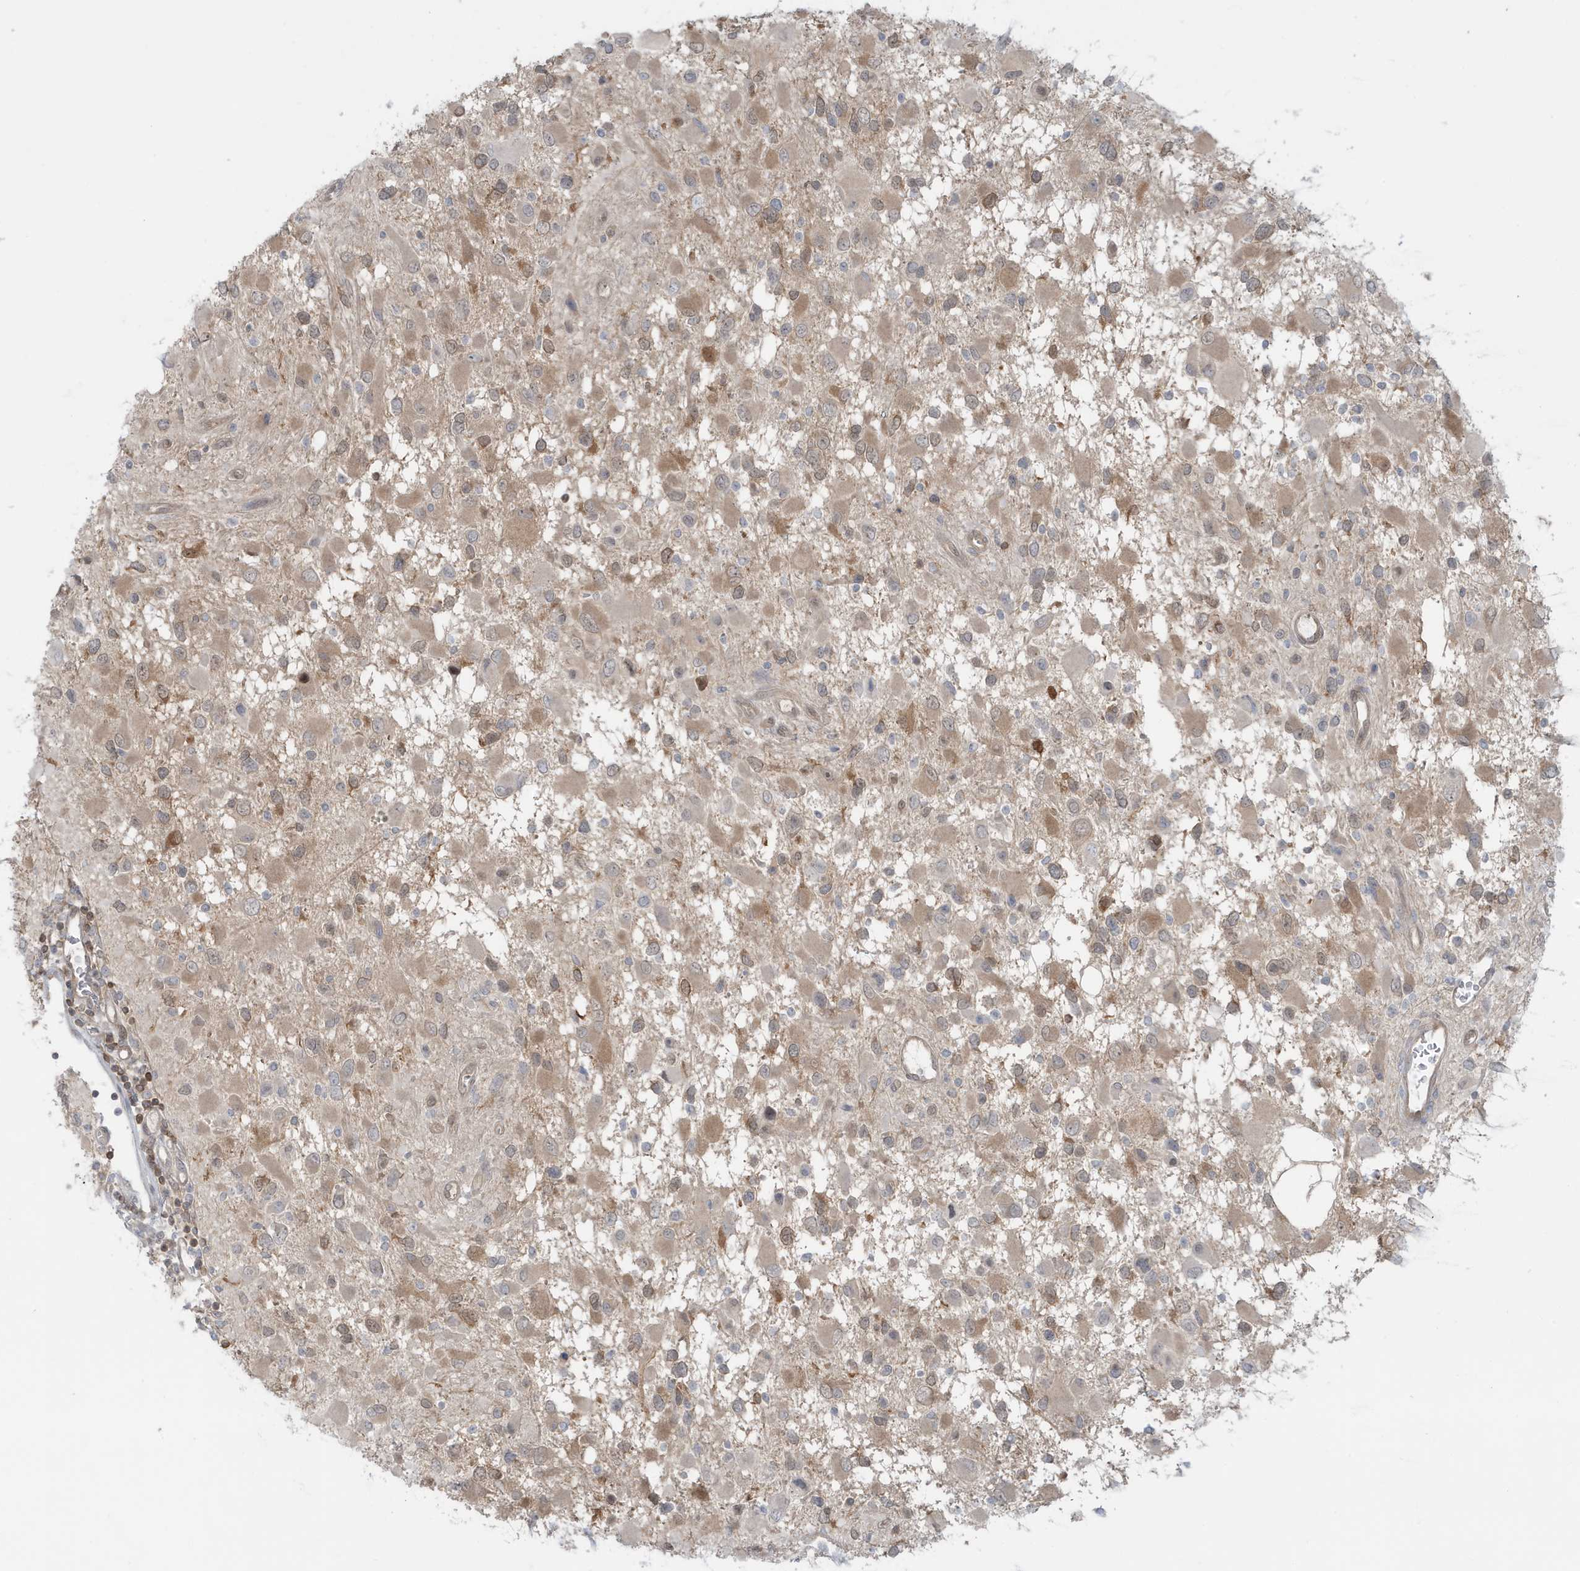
{"staining": {"intensity": "moderate", "quantity": "<25%", "location": "cytoplasmic/membranous"}, "tissue": "glioma", "cell_type": "Tumor cells", "image_type": "cancer", "snomed": [{"axis": "morphology", "description": "Glioma, malignant, High grade"}, {"axis": "topography", "description": "Brain"}], "caption": "Protein expression analysis of human glioma reveals moderate cytoplasmic/membranous positivity in approximately <25% of tumor cells.", "gene": "OGA", "patient": {"sex": "male", "age": 53}}